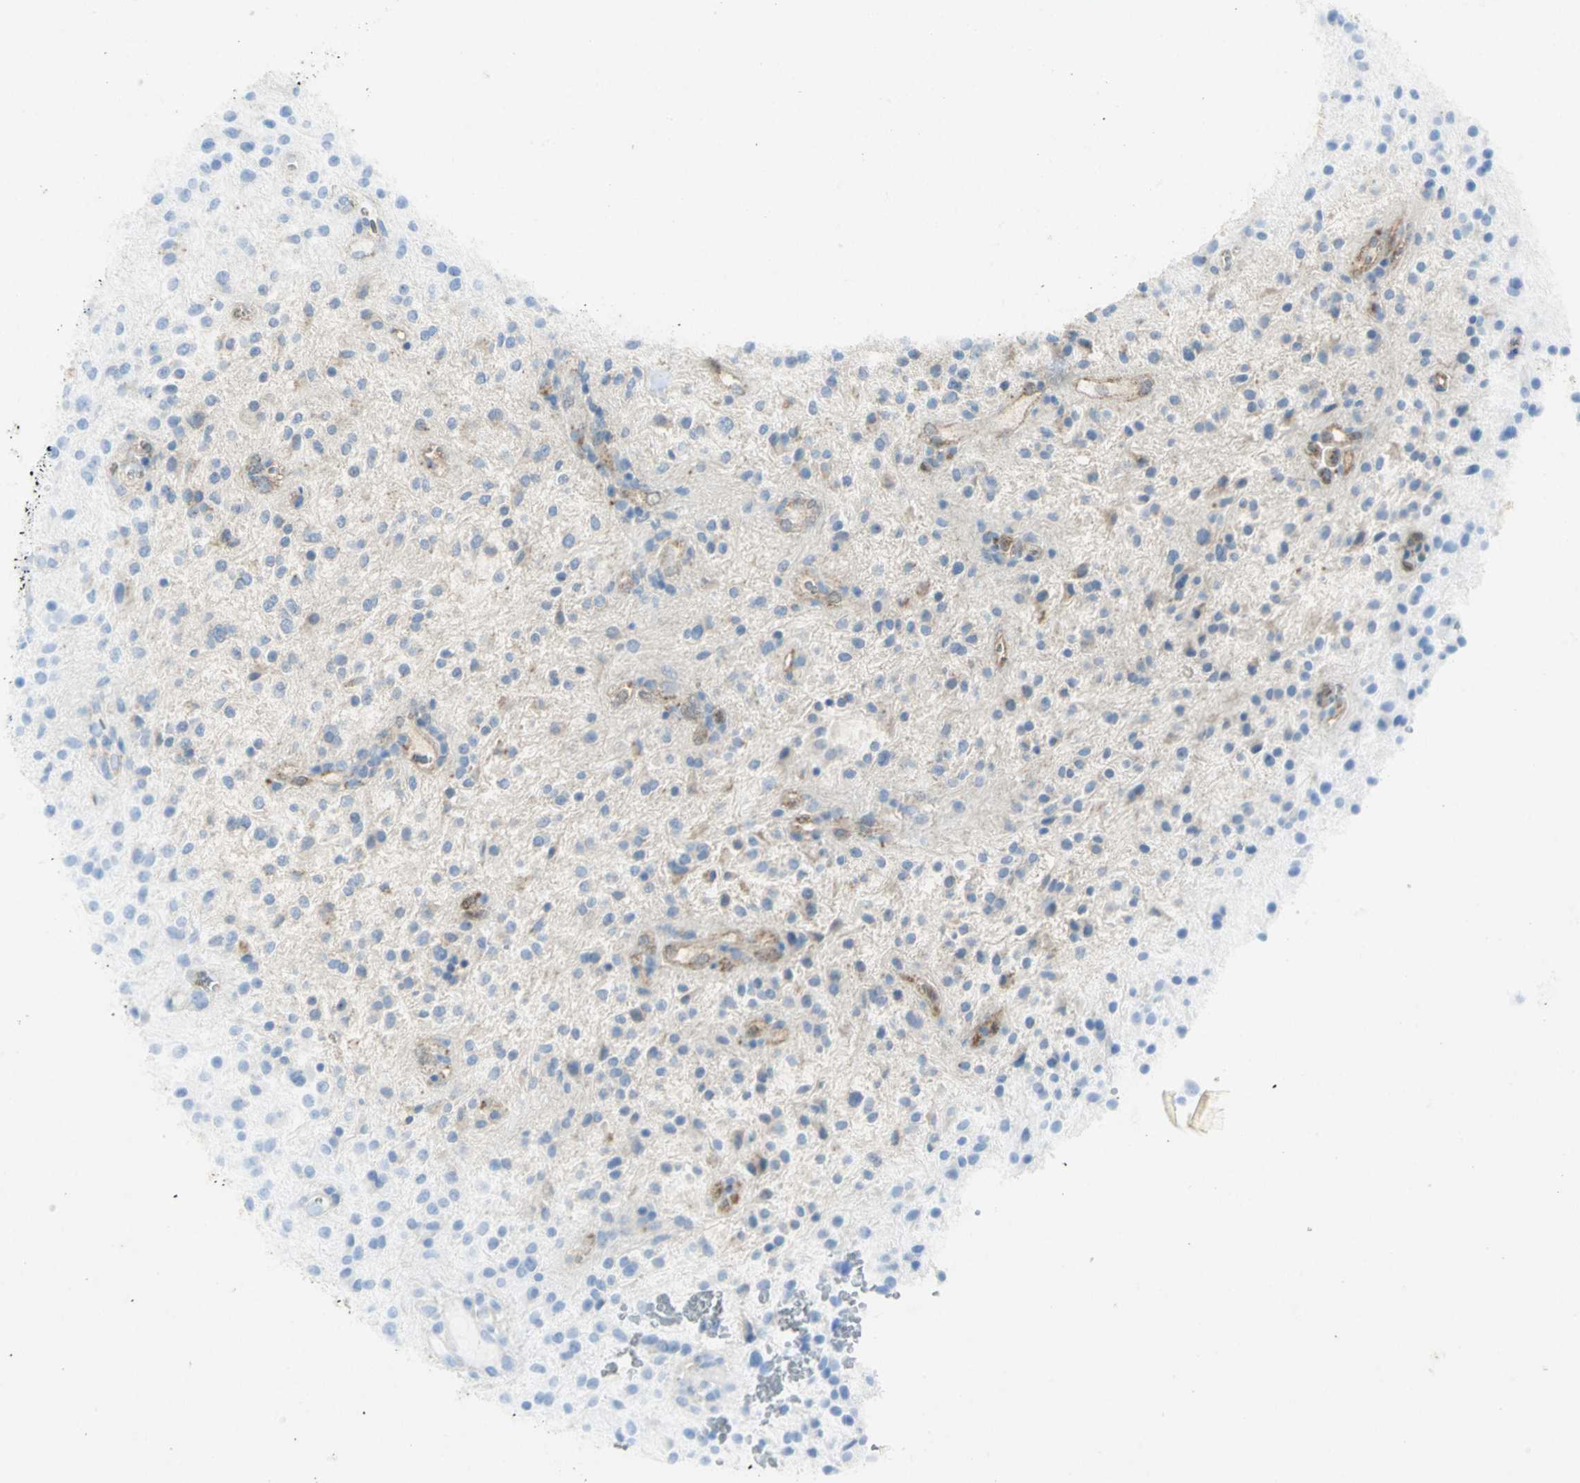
{"staining": {"intensity": "weak", "quantity": "25%-75%", "location": "cytoplasmic/membranous"}, "tissue": "glioma", "cell_type": "Tumor cells", "image_type": "cancer", "snomed": [{"axis": "morphology", "description": "Glioma, malignant, NOS"}, {"axis": "topography", "description": "Cerebellum"}], "caption": "The immunohistochemical stain labels weak cytoplasmic/membranous staining in tumor cells of glioma (malignant) tissue.", "gene": "ASB9", "patient": {"sex": "female", "age": 10}}